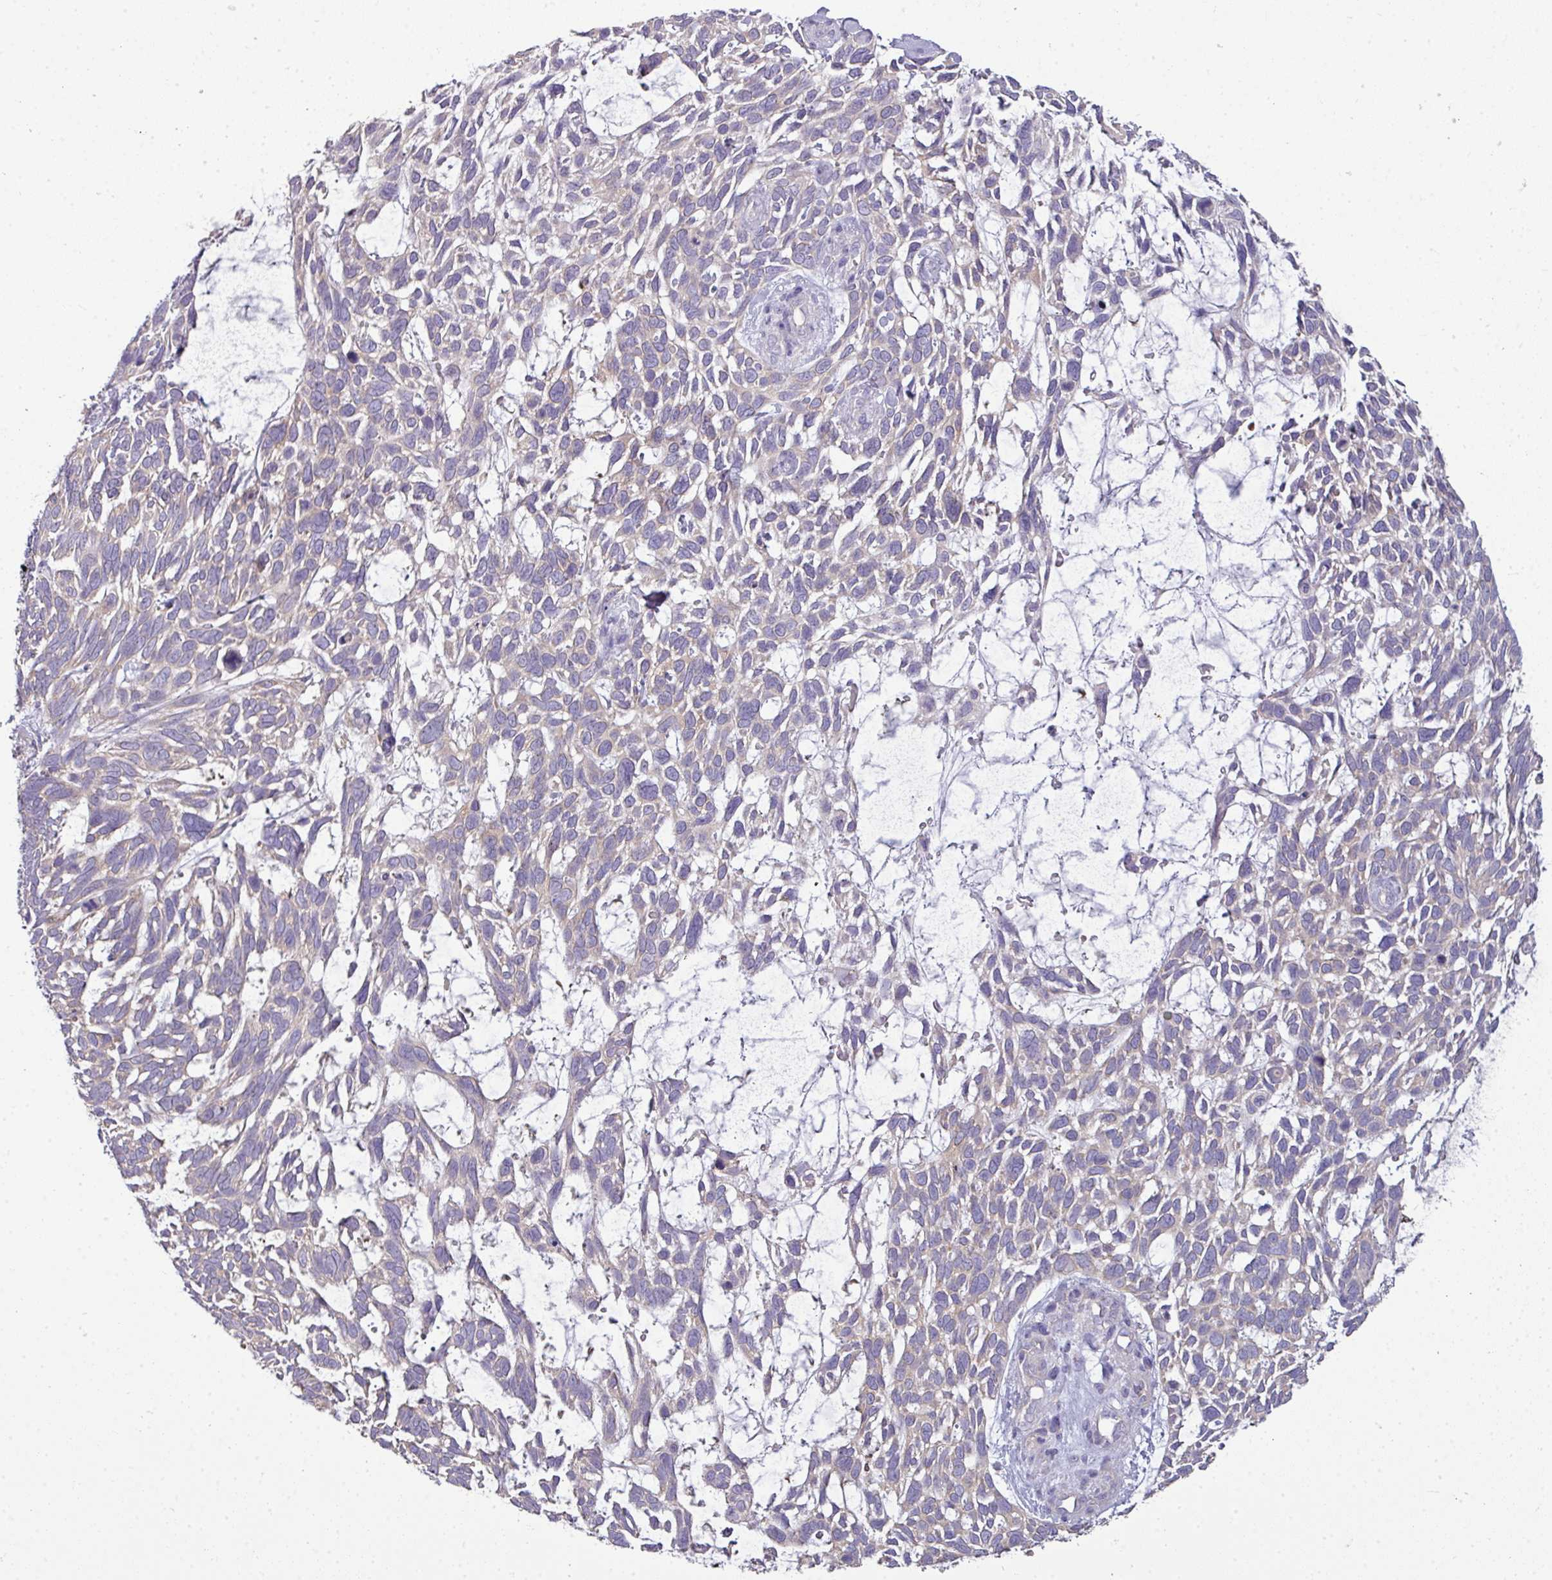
{"staining": {"intensity": "negative", "quantity": "none", "location": "none"}, "tissue": "skin cancer", "cell_type": "Tumor cells", "image_type": "cancer", "snomed": [{"axis": "morphology", "description": "Basal cell carcinoma"}, {"axis": "topography", "description": "Skin"}], "caption": "This is an IHC histopathology image of human basal cell carcinoma (skin). There is no positivity in tumor cells.", "gene": "STAT5A", "patient": {"sex": "male", "age": 88}}